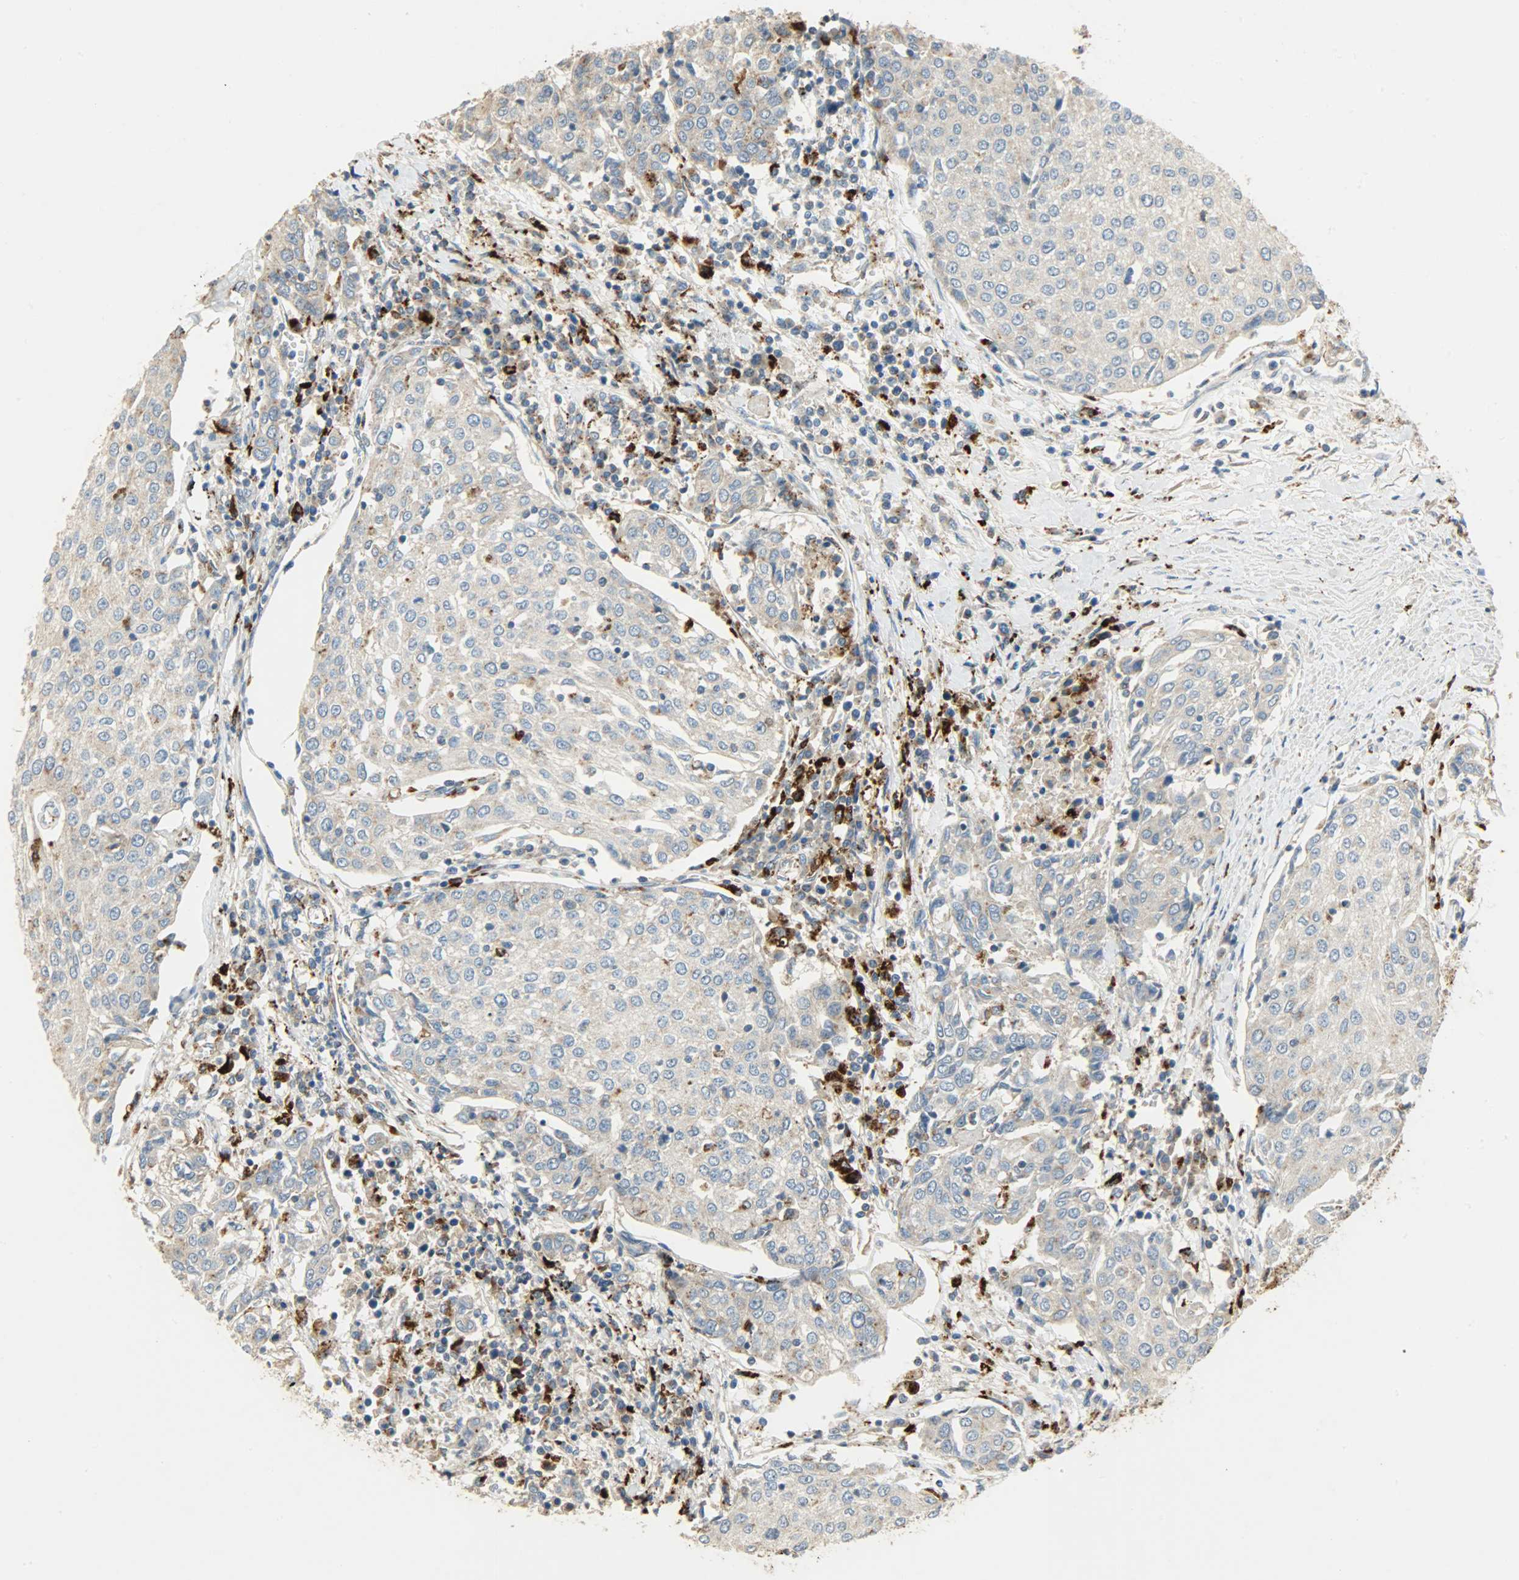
{"staining": {"intensity": "weak", "quantity": ">75%", "location": "cytoplasmic/membranous"}, "tissue": "urothelial cancer", "cell_type": "Tumor cells", "image_type": "cancer", "snomed": [{"axis": "morphology", "description": "Urothelial carcinoma, High grade"}, {"axis": "topography", "description": "Urinary bladder"}], "caption": "This image reveals urothelial cancer stained with immunohistochemistry (IHC) to label a protein in brown. The cytoplasmic/membranous of tumor cells show weak positivity for the protein. Nuclei are counter-stained blue.", "gene": "ASAH1", "patient": {"sex": "female", "age": 85}}